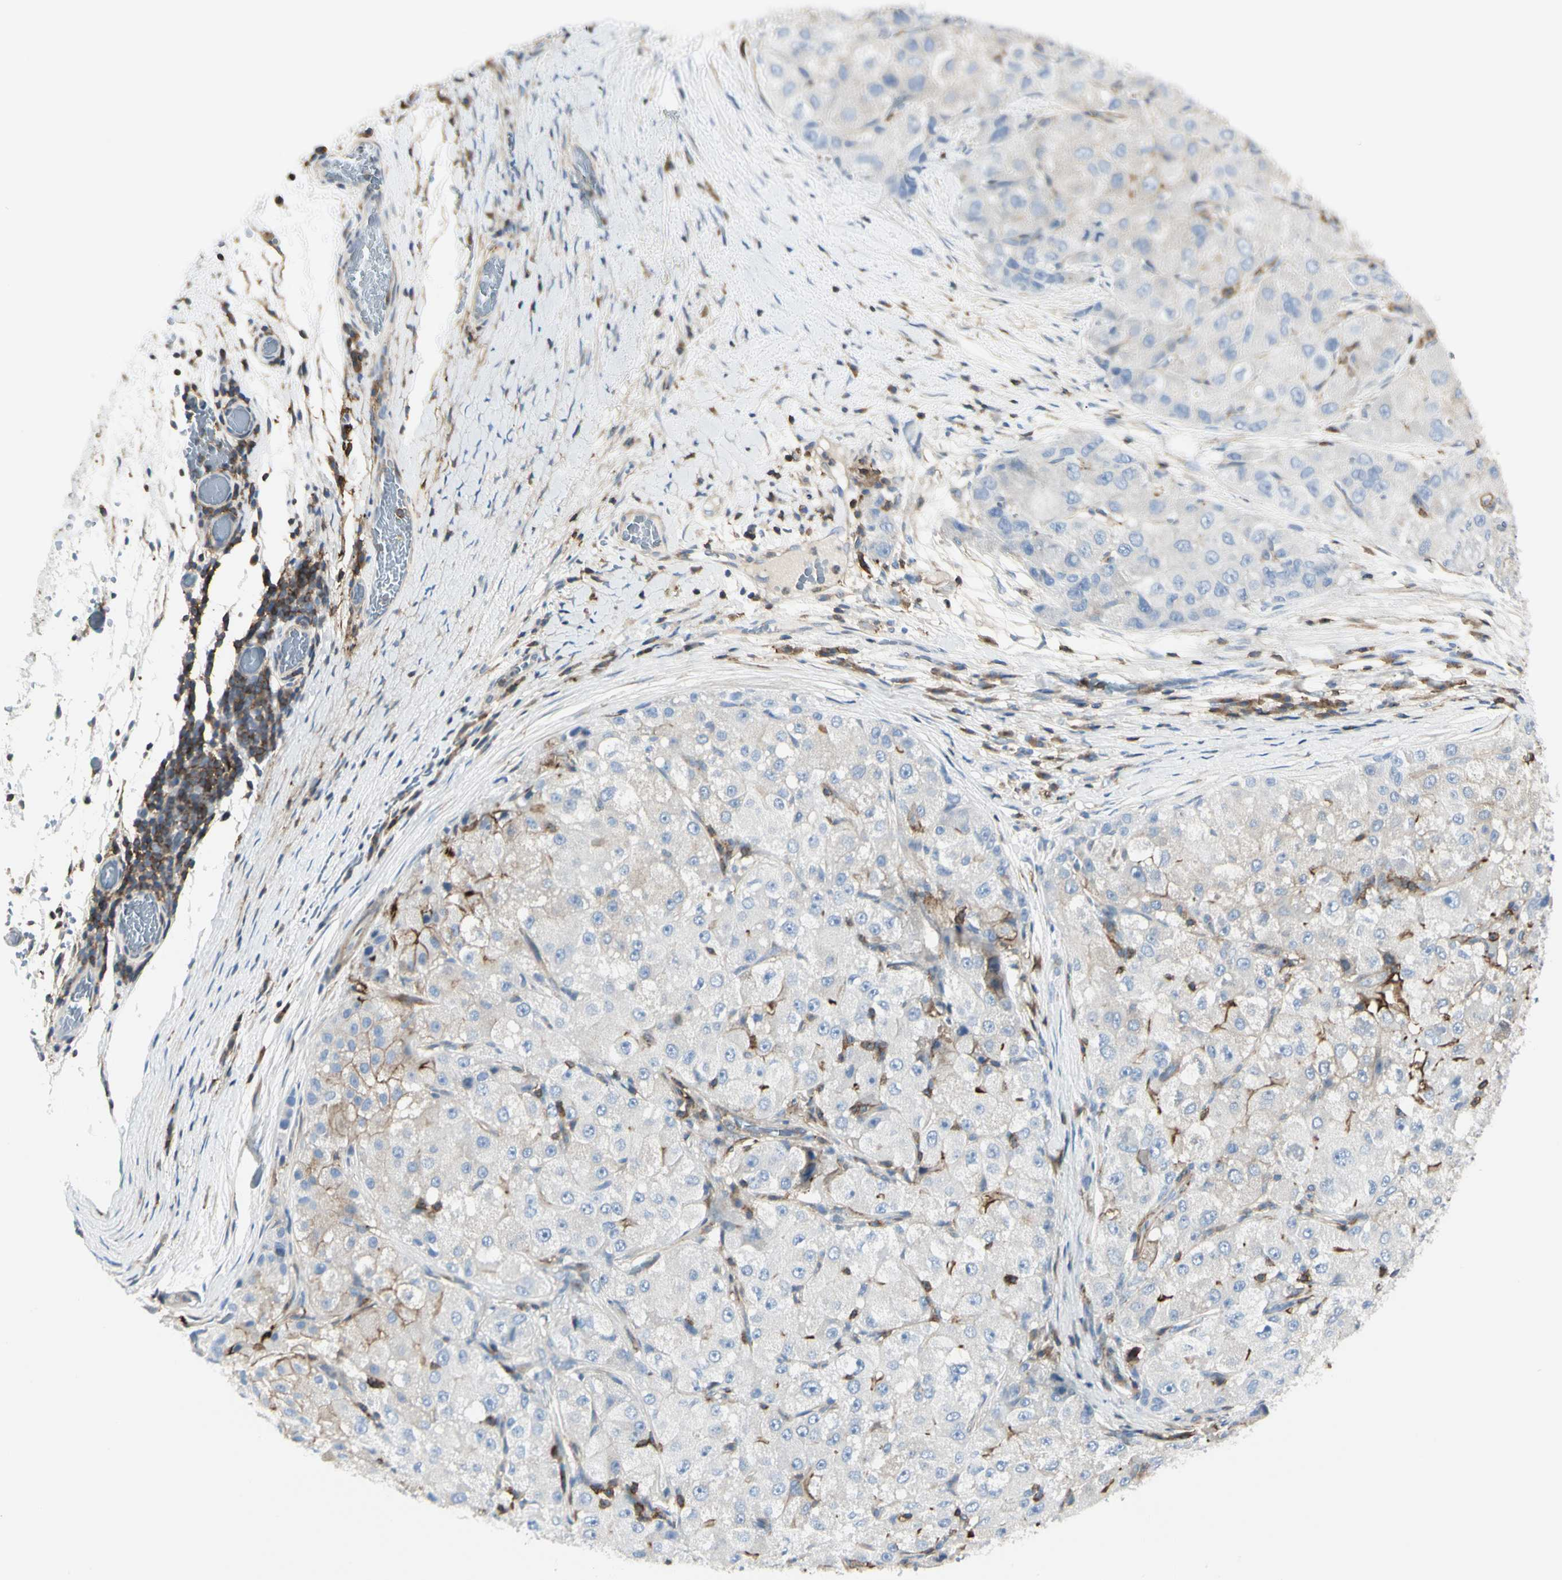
{"staining": {"intensity": "weak", "quantity": "<25%", "location": "cytoplasmic/membranous"}, "tissue": "liver cancer", "cell_type": "Tumor cells", "image_type": "cancer", "snomed": [{"axis": "morphology", "description": "Carcinoma, Hepatocellular, NOS"}, {"axis": "topography", "description": "Liver"}], "caption": "Liver hepatocellular carcinoma was stained to show a protein in brown. There is no significant expression in tumor cells.", "gene": "CLEC2B", "patient": {"sex": "male", "age": 80}}